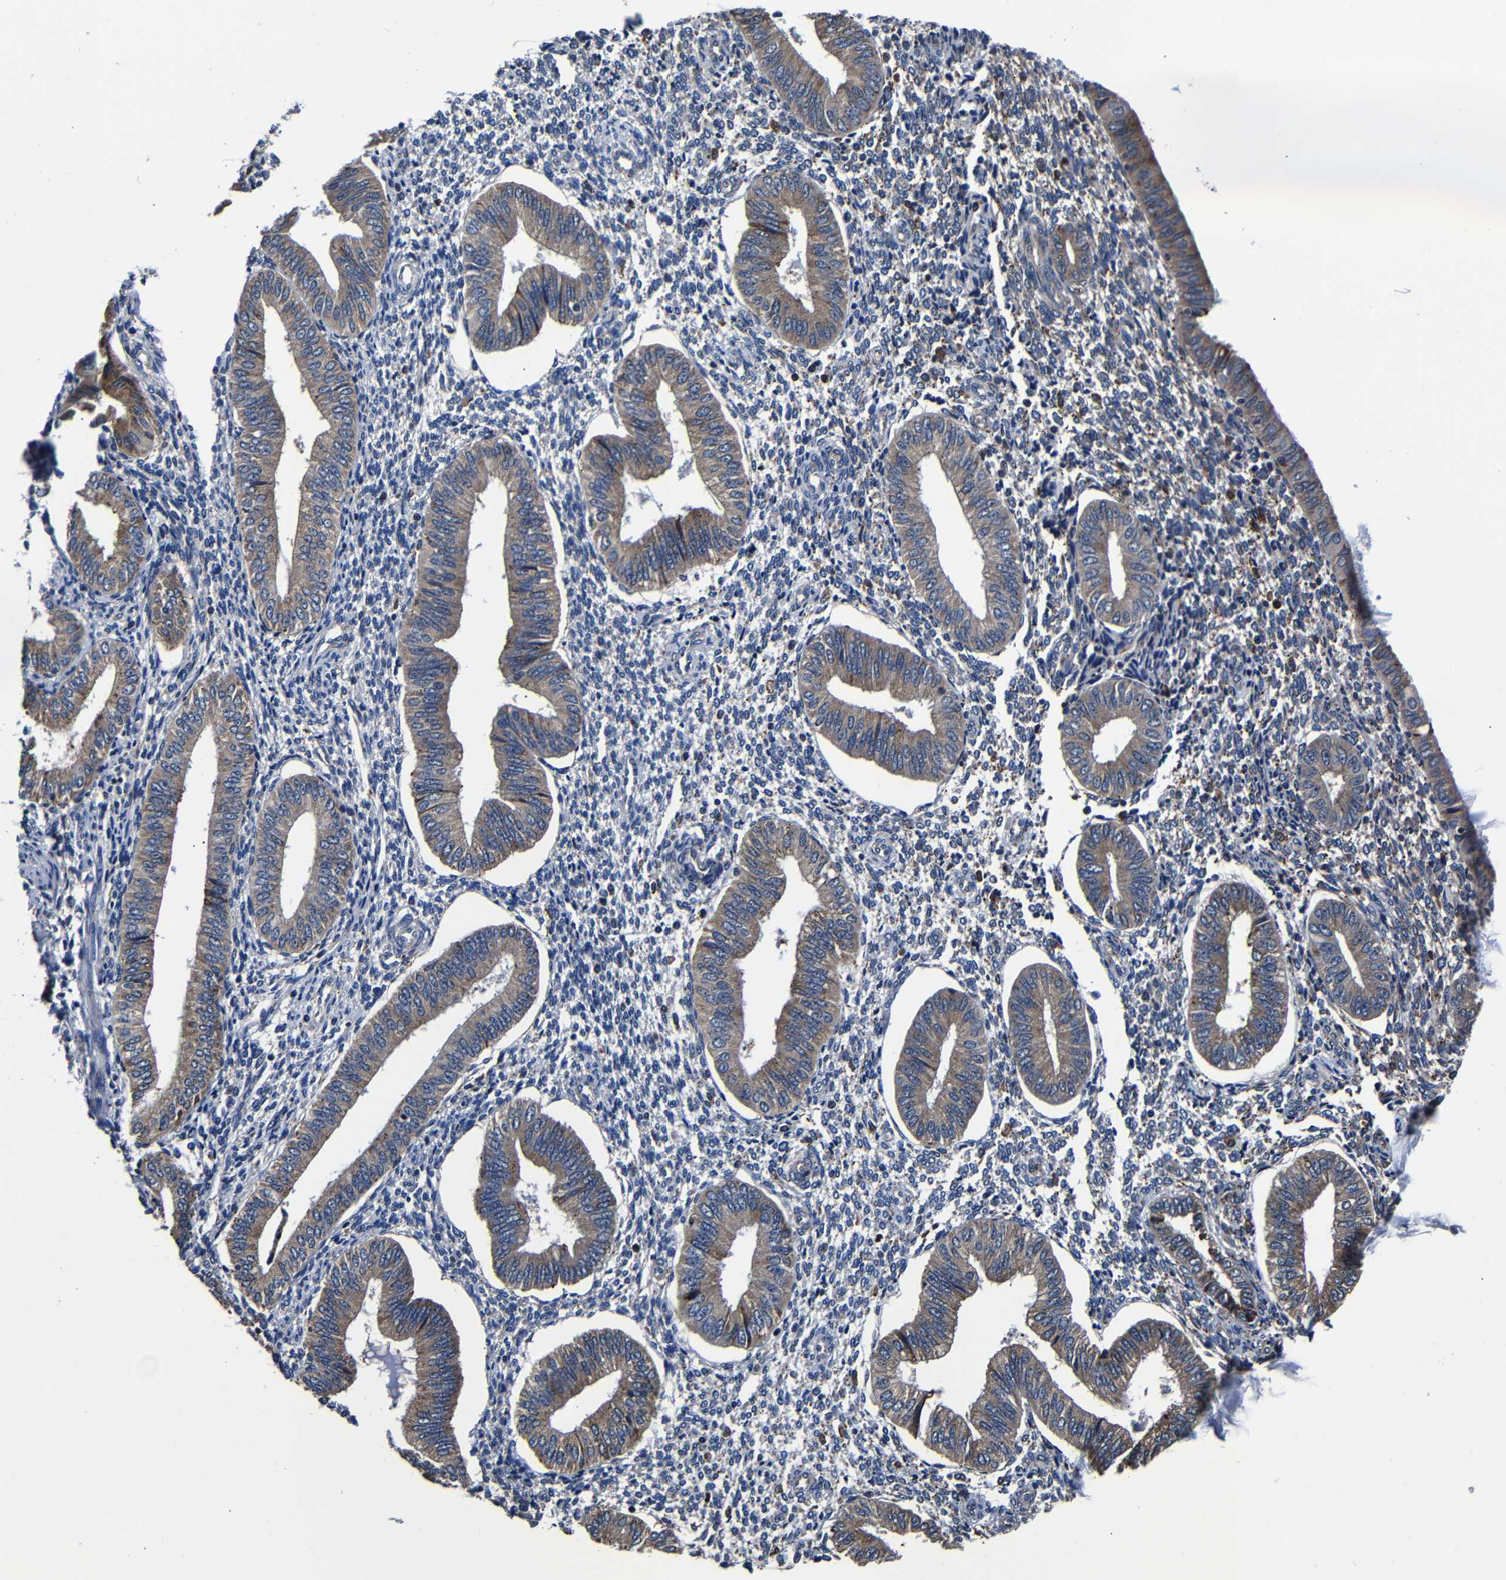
{"staining": {"intensity": "negative", "quantity": "none", "location": "none"}, "tissue": "endometrium", "cell_type": "Cells in endometrial stroma", "image_type": "normal", "snomed": [{"axis": "morphology", "description": "Normal tissue, NOS"}, {"axis": "topography", "description": "Endometrium"}], "caption": "This is an immunohistochemistry (IHC) micrograph of unremarkable endometrium. There is no positivity in cells in endometrial stroma.", "gene": "SCN9A", "patient": {"sex": "female", "age": 50}}